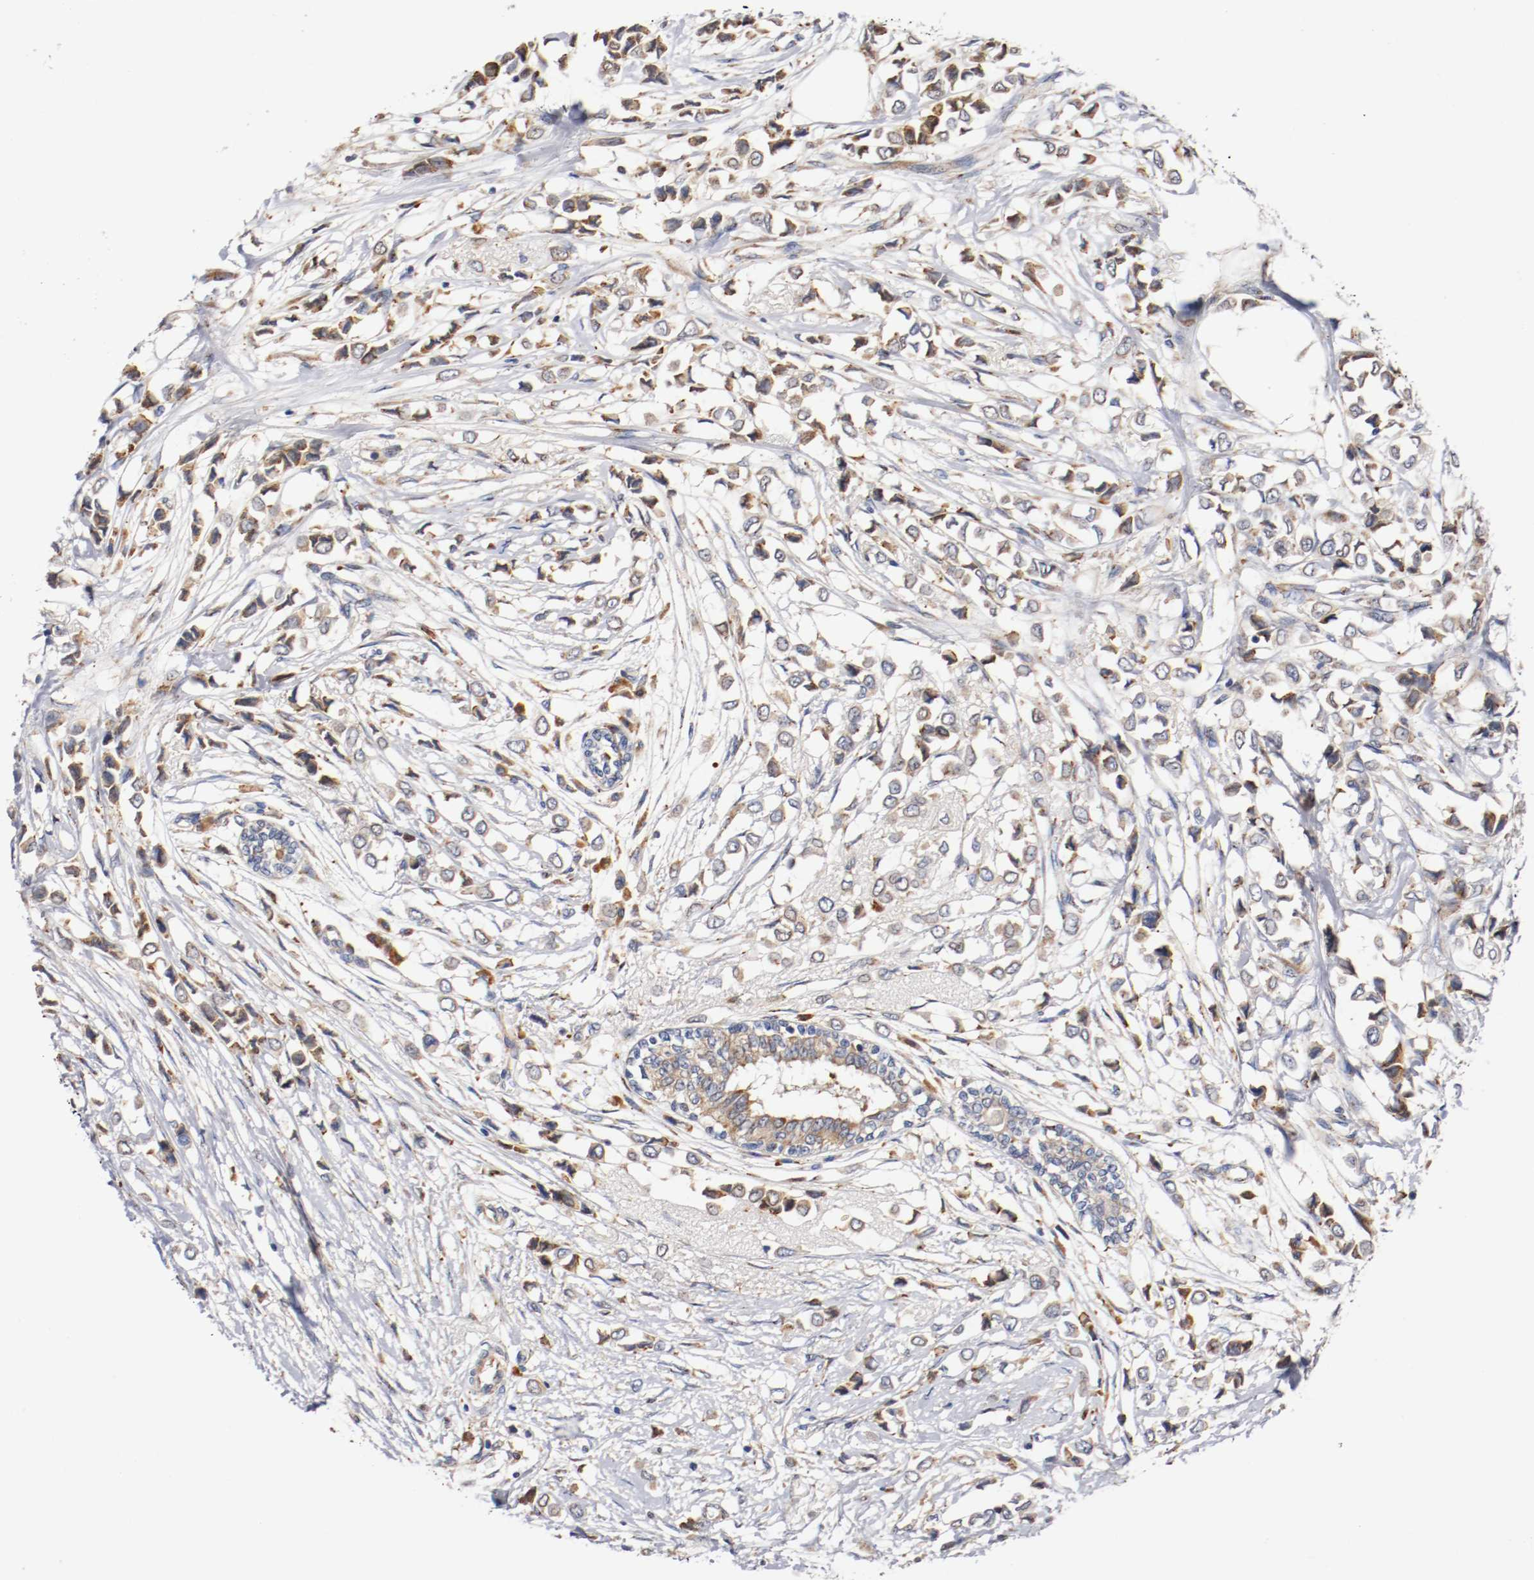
{"staining": {"intensity": "moderate", "quantity": ">75%", "location": "cytoplasmic/membranous,nuclear"}, "tissue": "breast cancer", "cell_type": "Tumor cells", "image_type": "cancer", "snomed": [{"axis": "morphology", "description": "Lobular carcinoma"}, {"axis": "topography", "description": "Breast"}], "caption": "The photomicrograph shows immunohistochemical staining of breast cancer (lobular carcinoma). There is moderate cytoplasmic/membranous and nuclear positivity is identified in about >75% of tumor cells. Nuclei are stained in blue.", "gene": "TNFSF13", "patient": {"sex": "female", "age": 51}}